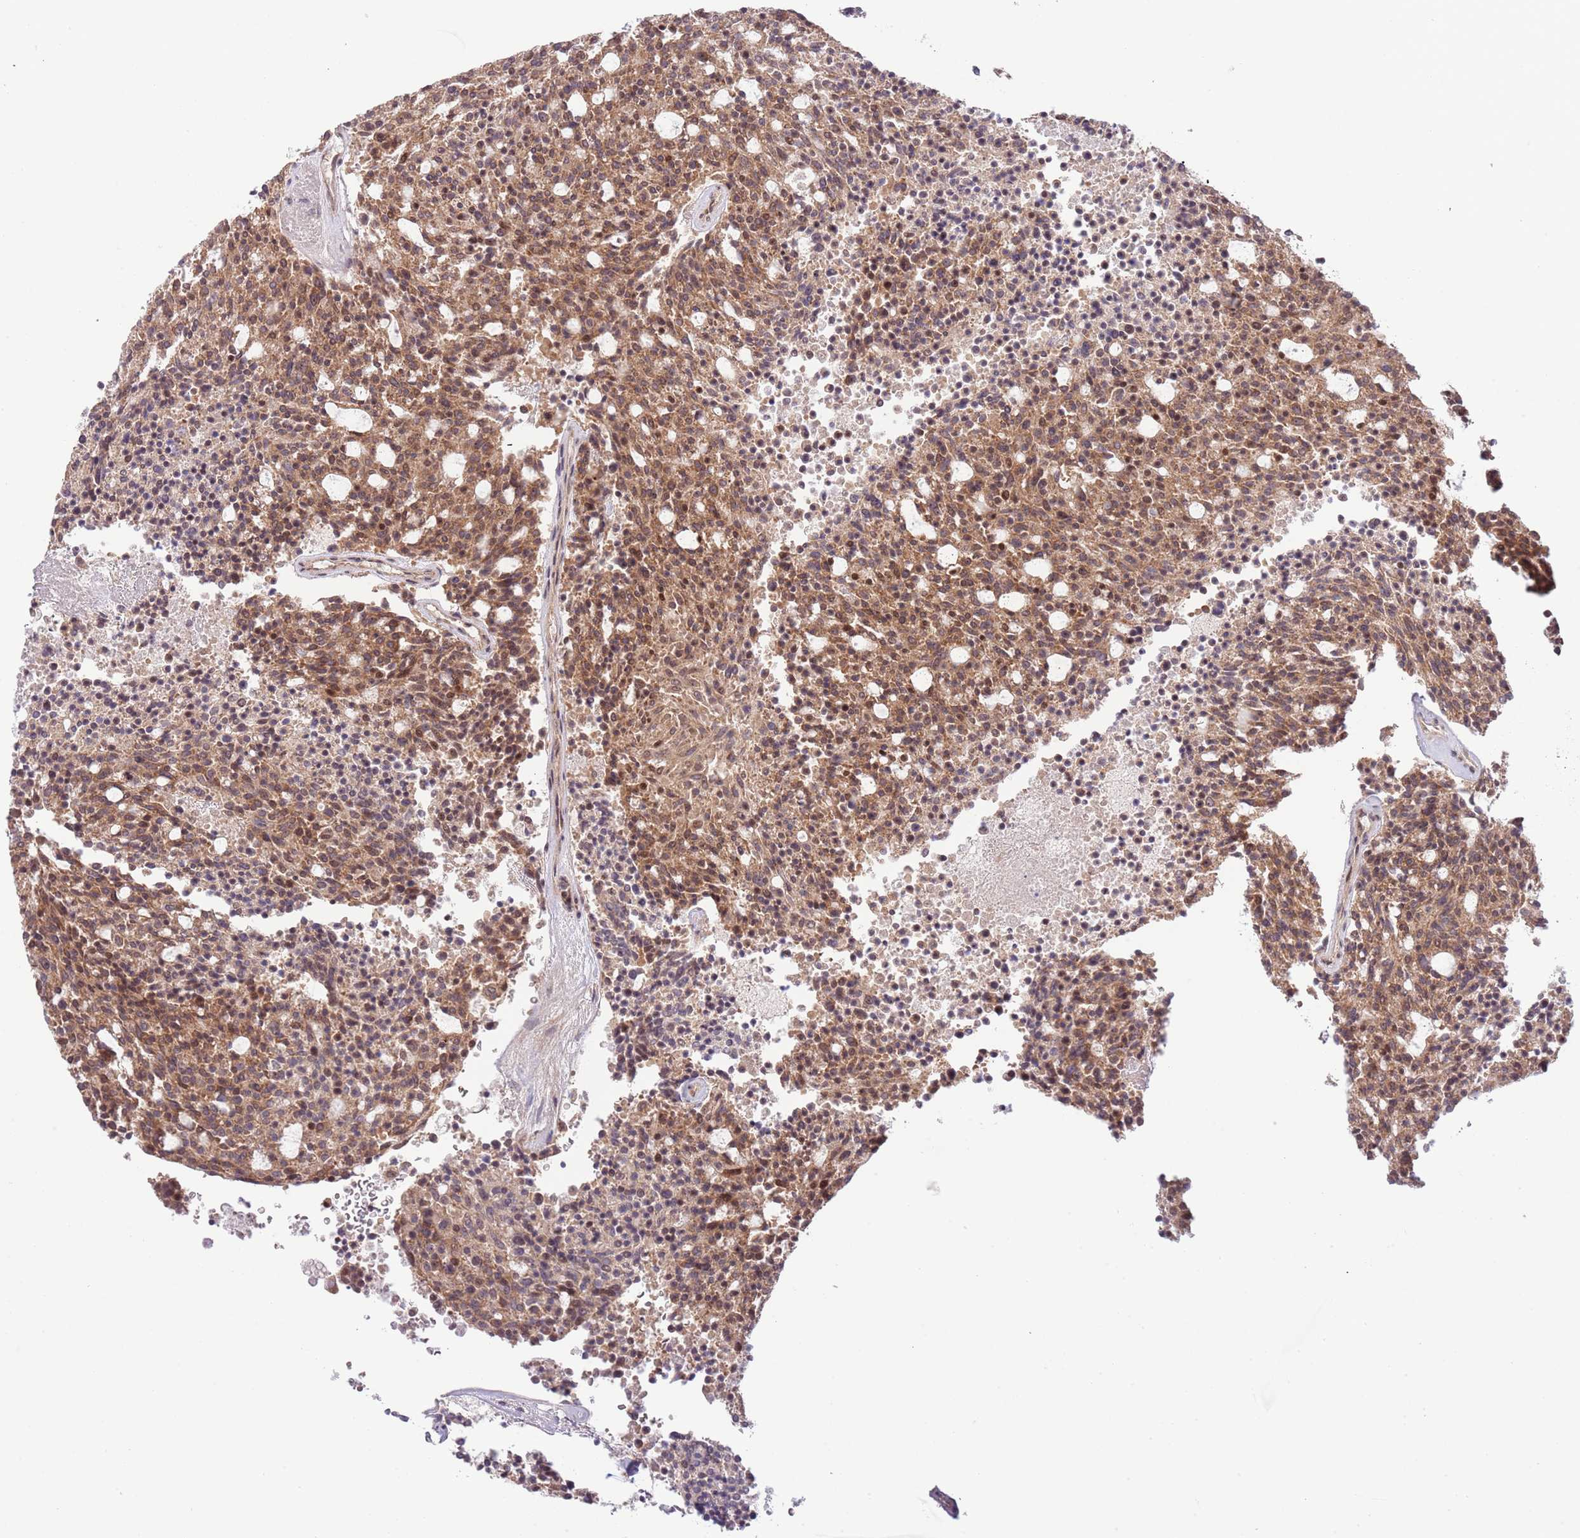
{"staining": {"intensity": "moderate", "quantity": ">75%", "location": "cytoplasmic/membranous,nuclear"}, "tissue": "carcinoid", "cell_type": "Tumor cells", "image_type": "cancer", "snomed": [{"axis": "morphology", "description": "Carcinoid, malignant, NOS"}, {"axis": "topography", "description": "Pancreas"}], "caption": "A brown stain labels moderate cytoplasmic/membranous and nuclear expression of a protein in human malignant carcinoid tumor cells.", "gene": "CHD1", "patient": {"sex": "female", "age": 54}}